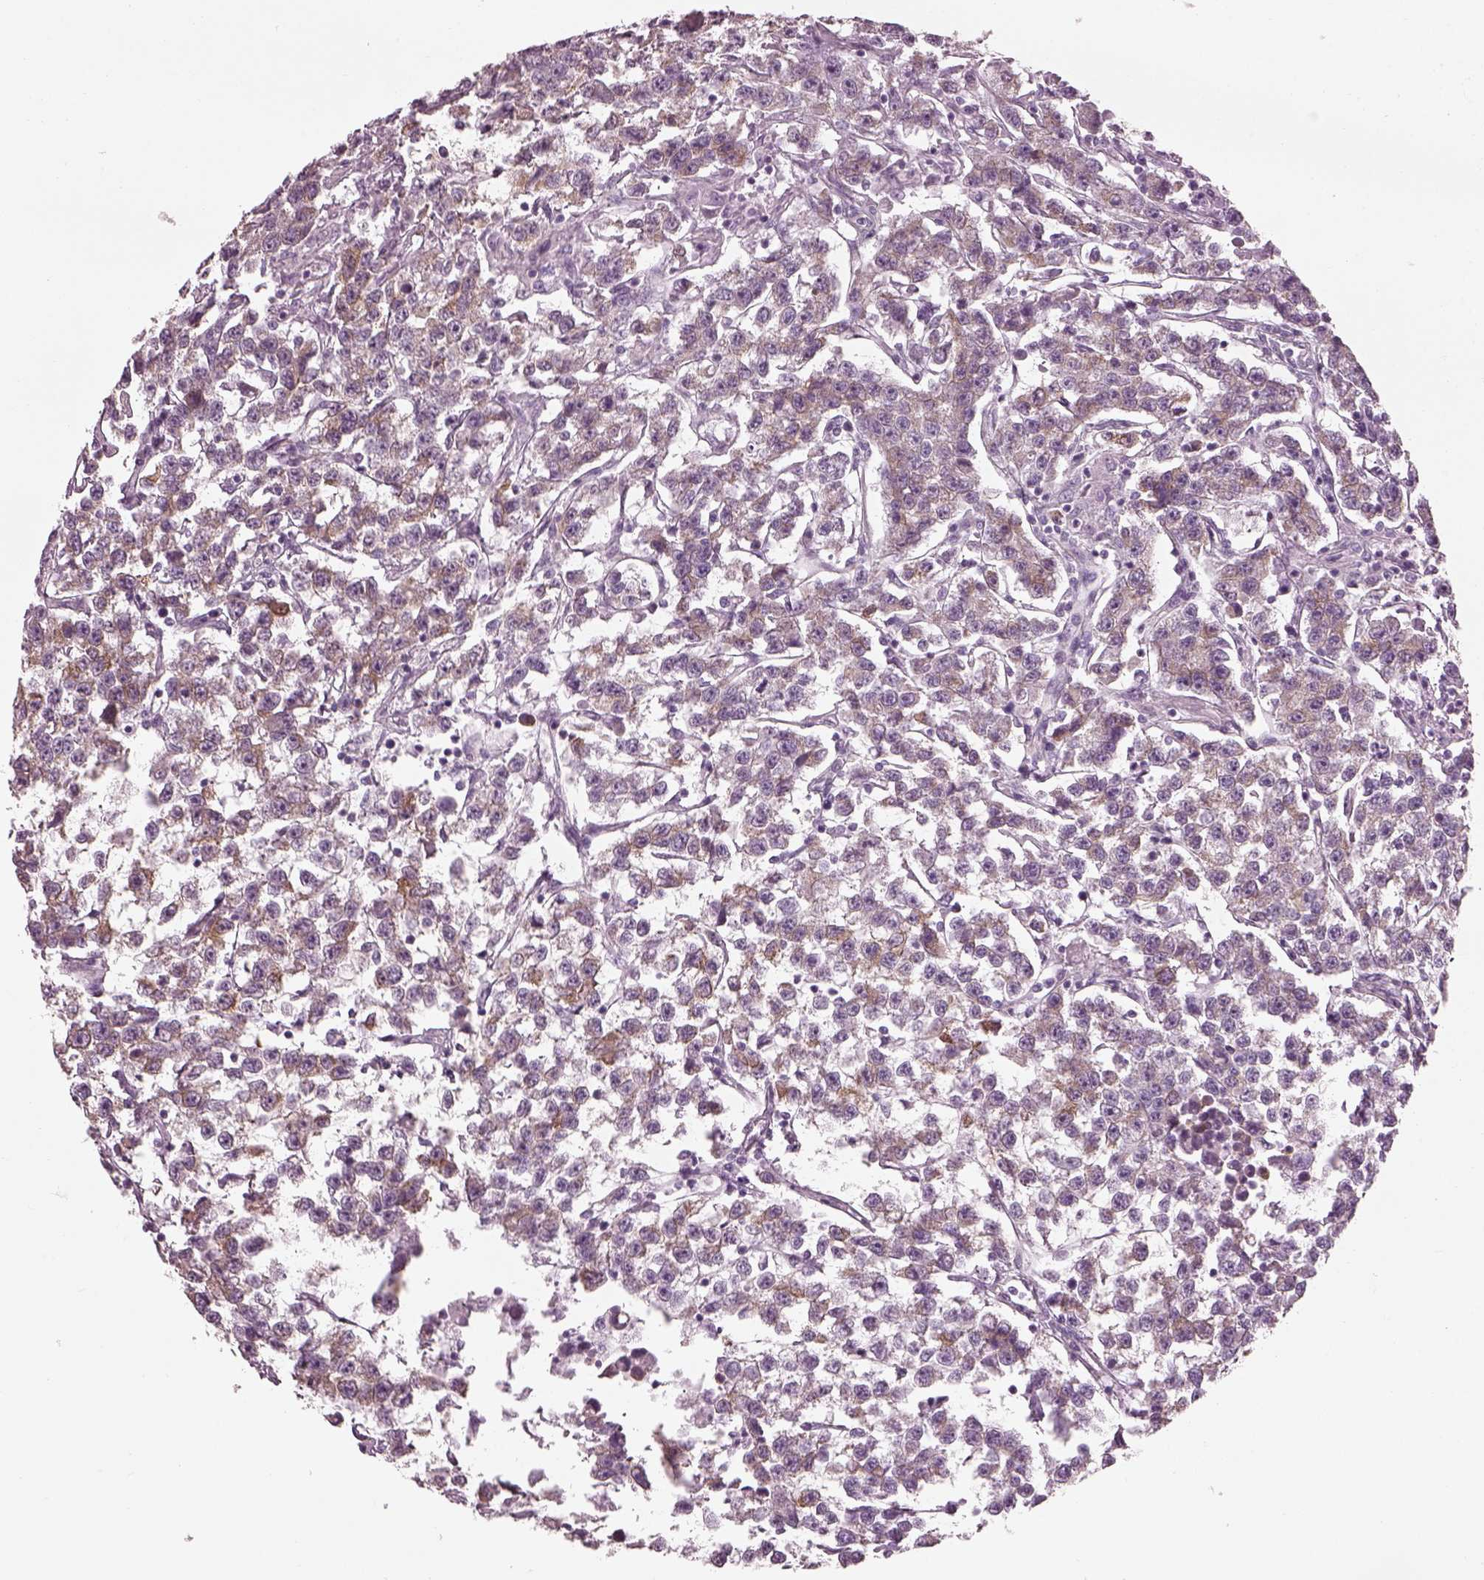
{"staining": {"intensity": "moderate", "quantity": "<25%", "location": "cytoplasmic/membranous"}, "tissue": "testis cancer", "cell_type": "Tumor cells", "image_type": "cancer", "snomed": [{"axis": "morphology", "description": "Seminoma, NOS"}, {"axis": "topography", "description": "Testis"}], "caption": "Brown immunohistochemical staining in human testis seminoma exhibits moderate cytoplasmic/membranous positivity in approximately <25% of tumor cells.", "gene": "BFSP1", "patient": {"sex": "male", "age": 59}}